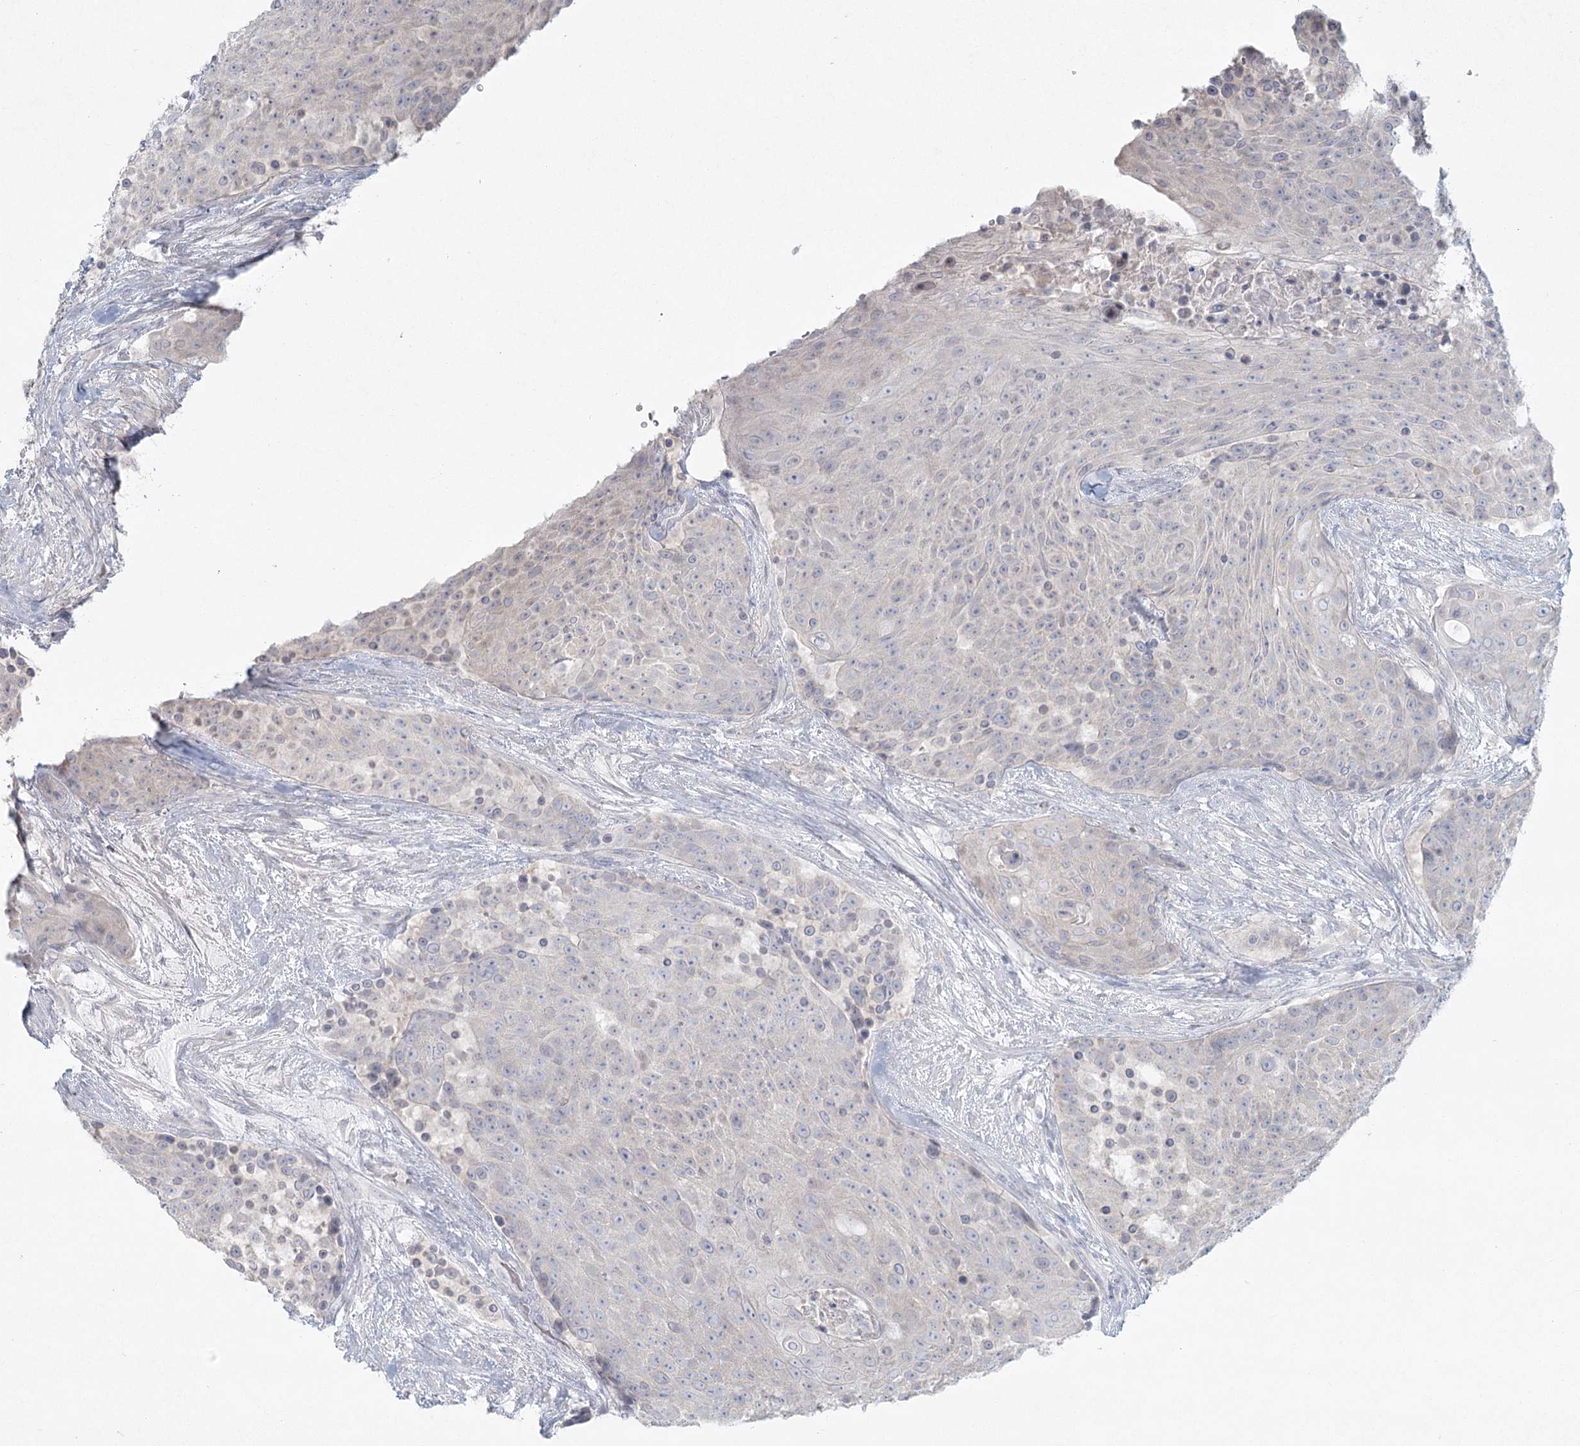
{"staining": {"intensity": "negative", "quantity": "none", "location": "none"}, "tissue": "urothelial cancer", "cell_type": "Tumor cells", "image_type": "cancer", "snomed": [{"axis": "morphology", "description": "Urothelial carcinoma, High grade"}, {"axis": "topography", "description": "Urinary bladder"}], "caption": "IHC image of neoplastic tissue: high-grade urothelial carcinoma stained with DAB reveals no significant protein staining in tumor cells. (DAB immunohistochemistry (IHC), high magnification).", "gene": "LRP2BP", "patient": {"sex": "female", "age": 63}}